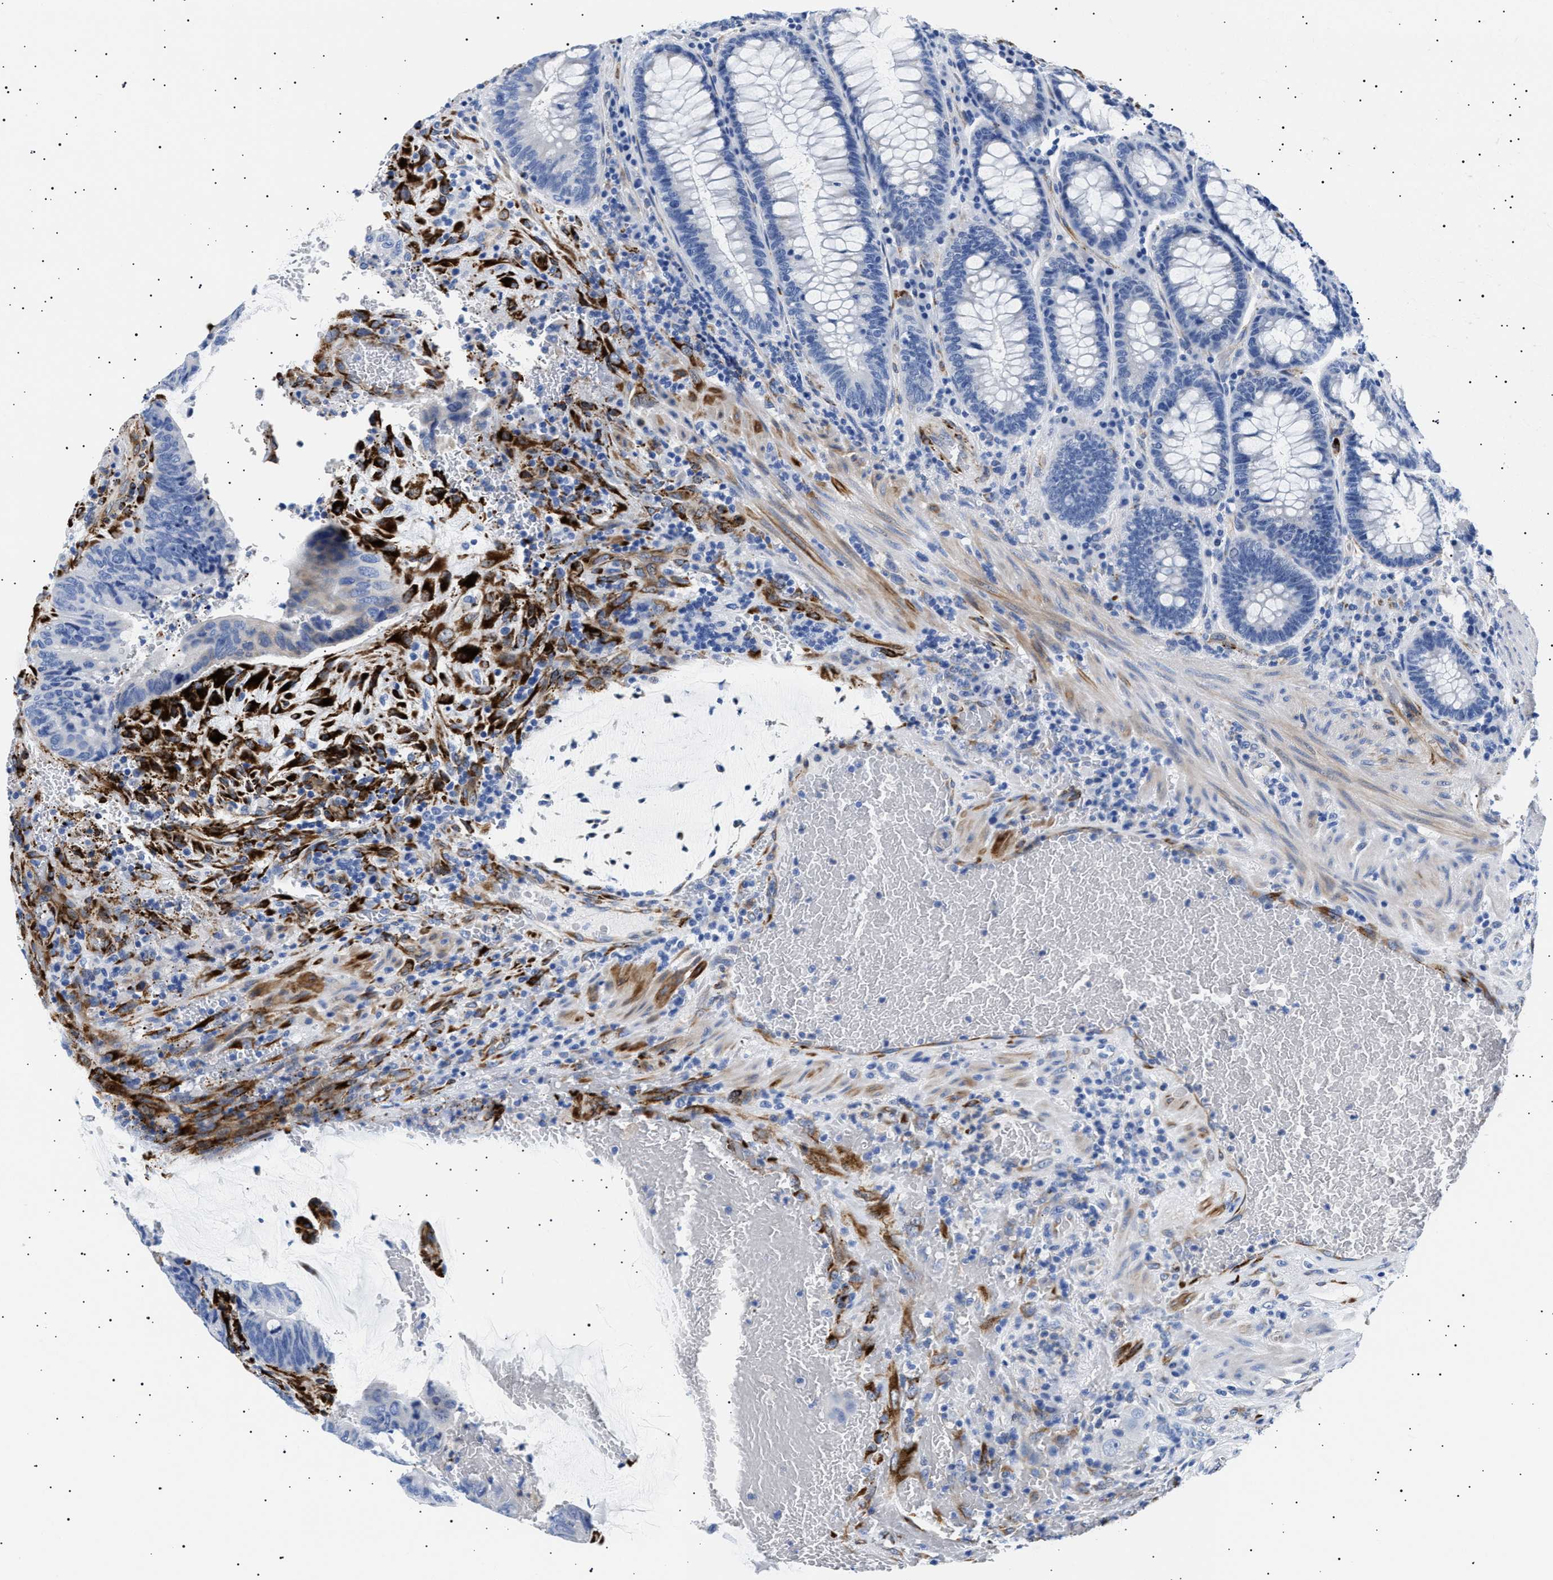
{"staining": {"intensity": "negative", "quantity": "none", "location": "none"}, "tissue": "colorectal cancer", "cell_type": "Tumor cells", "image_type": "cancer", "snomed": [{"axis": "morphology", "description": "Normal tissue, NOS"}, {"axis": "morphology", "description": "Adenocarcinoma, NOS"}, {"axis": "topography", "description": "Rectum"}, {"axis": "topography", "description": "Peripheral nerve tissue"}], "caption": "A high-resolution histopathology image shows immunohistochemistry staining of colorectal adenocarcinoma, which reveals no significant expression in tumor cells. (Brightfield microscopy of DAB (3,3'-diaminobenzidine) immunohistochemistry (IHC) at high magnification).", "gene": "HEMGN", "patient": {"sex": "male", "age": 92}}